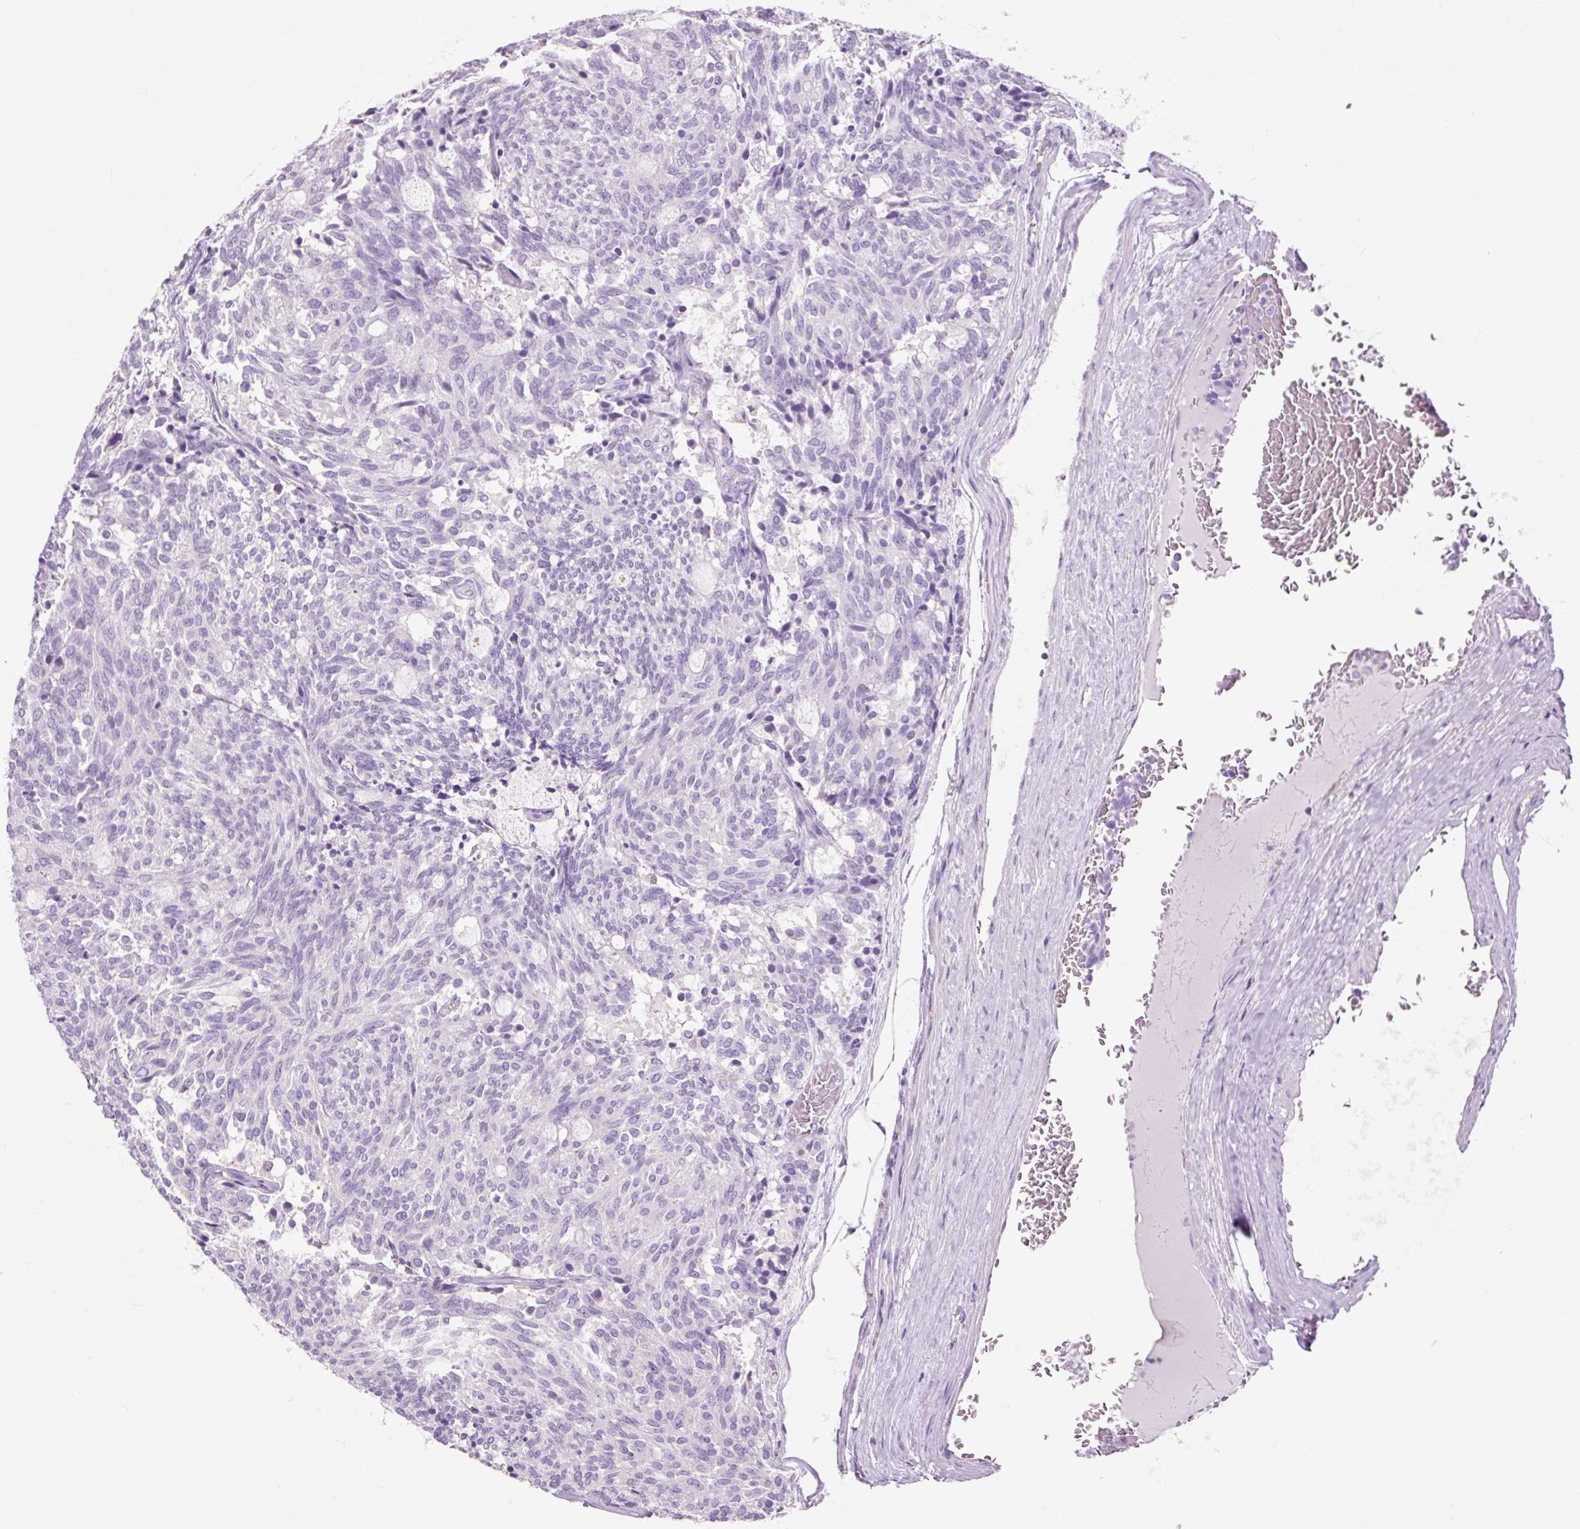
{"staining": {"intensity": "negative", "quantity": "none", "location": "none"}, "tissue": "carcinoid", "cell_type": "Tumor cells", "image_type": "cancer", "snomed": [{"axis": "morphology", "description": "Carcinoid, malignant, NOS"}, {"axis": "topography", "description": "Pancreas"}], "caption": "Immunohistochemistry (IHC) histopathology image of neoplastic tissue: human malignant carcinoid stained with DAB shows no significant protein staining in tumor cells.", "gene": "OR10A7", "patient": {"sex": "female", "age": 54}}